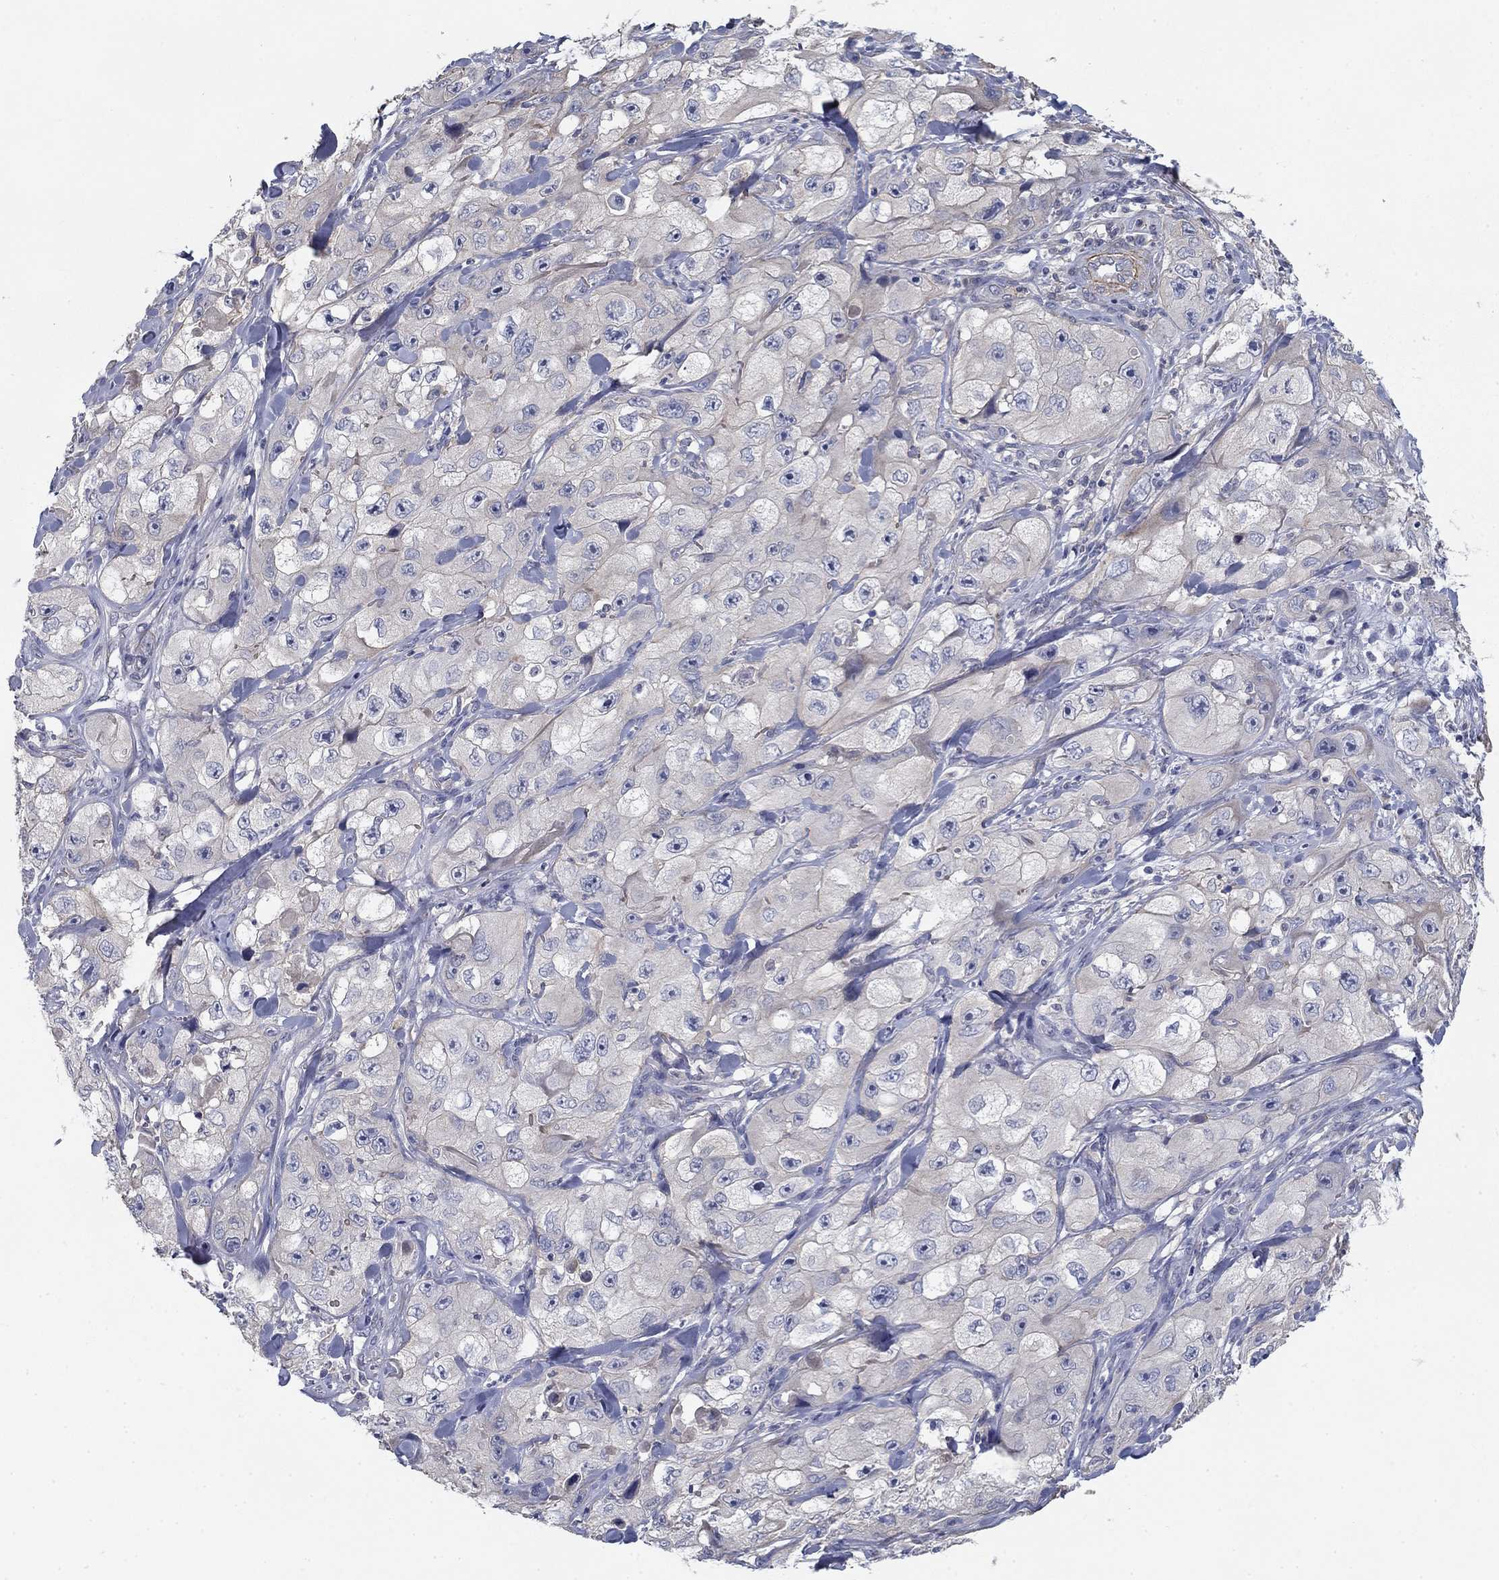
{"staining": {"intensity": "negative", "quantity": "none", "location": "none"}, "tissue": "skin cancer", "cell_type": "Tumor cells", "image_type": "cancer", "snomed": [{"axis": "morphology", "description": "Squamous cell carcinoma, NOS"}, {"axis": "topography", "description": "Skin"}, {"axis": "topography", "description": "Subcutis"}], "caption": "IHC image of neoplastic tissue: human skin cancer (squamous cell carcinoma) stained with DAB shows no significant protein staining in tumor cells.", "gene": "GRK7", "patient": {"sex": "male", "age": 73}}